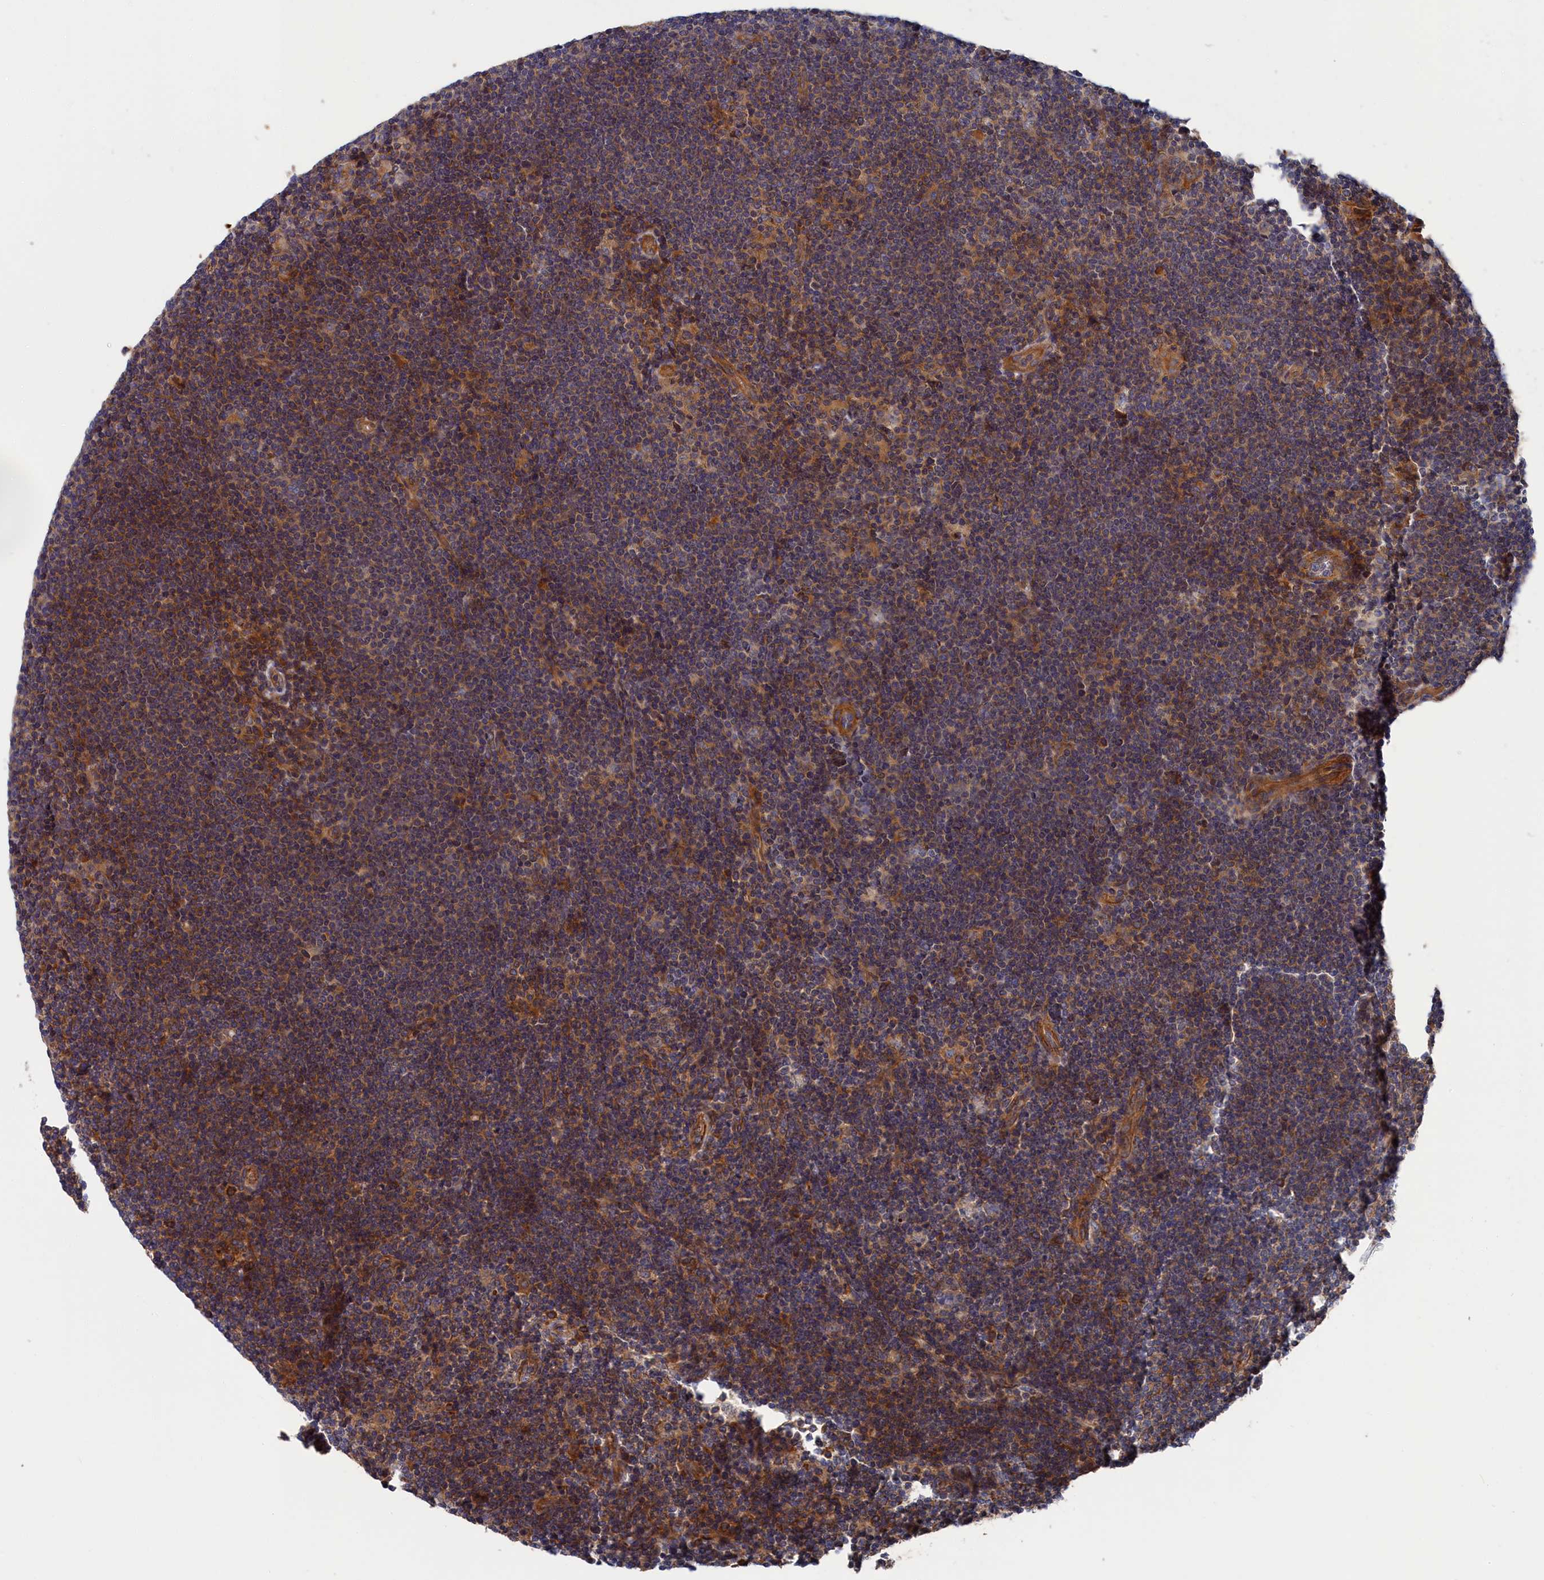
{"staining": {"intensity": "weak", "quantity": ">75%", "location": "cytoplasmic/membranous"}, "tissue": "lymphoma", "cell_type": "Tumor cells", "image_type": "cancer", "snomed": [{"axis": "morphology", "description": "Hodgkin's disease, NOS"}, {"axis": "topography", "description": "Lymph node"}], "caption": "Hodgkin's disease stained with DAB IHC demonstrates low levels of weak cytoplasmic/membranous staining in about >75% of tumor cells.", "gene": "LDHD", "patient": {"sex": "female", "age": 57}}